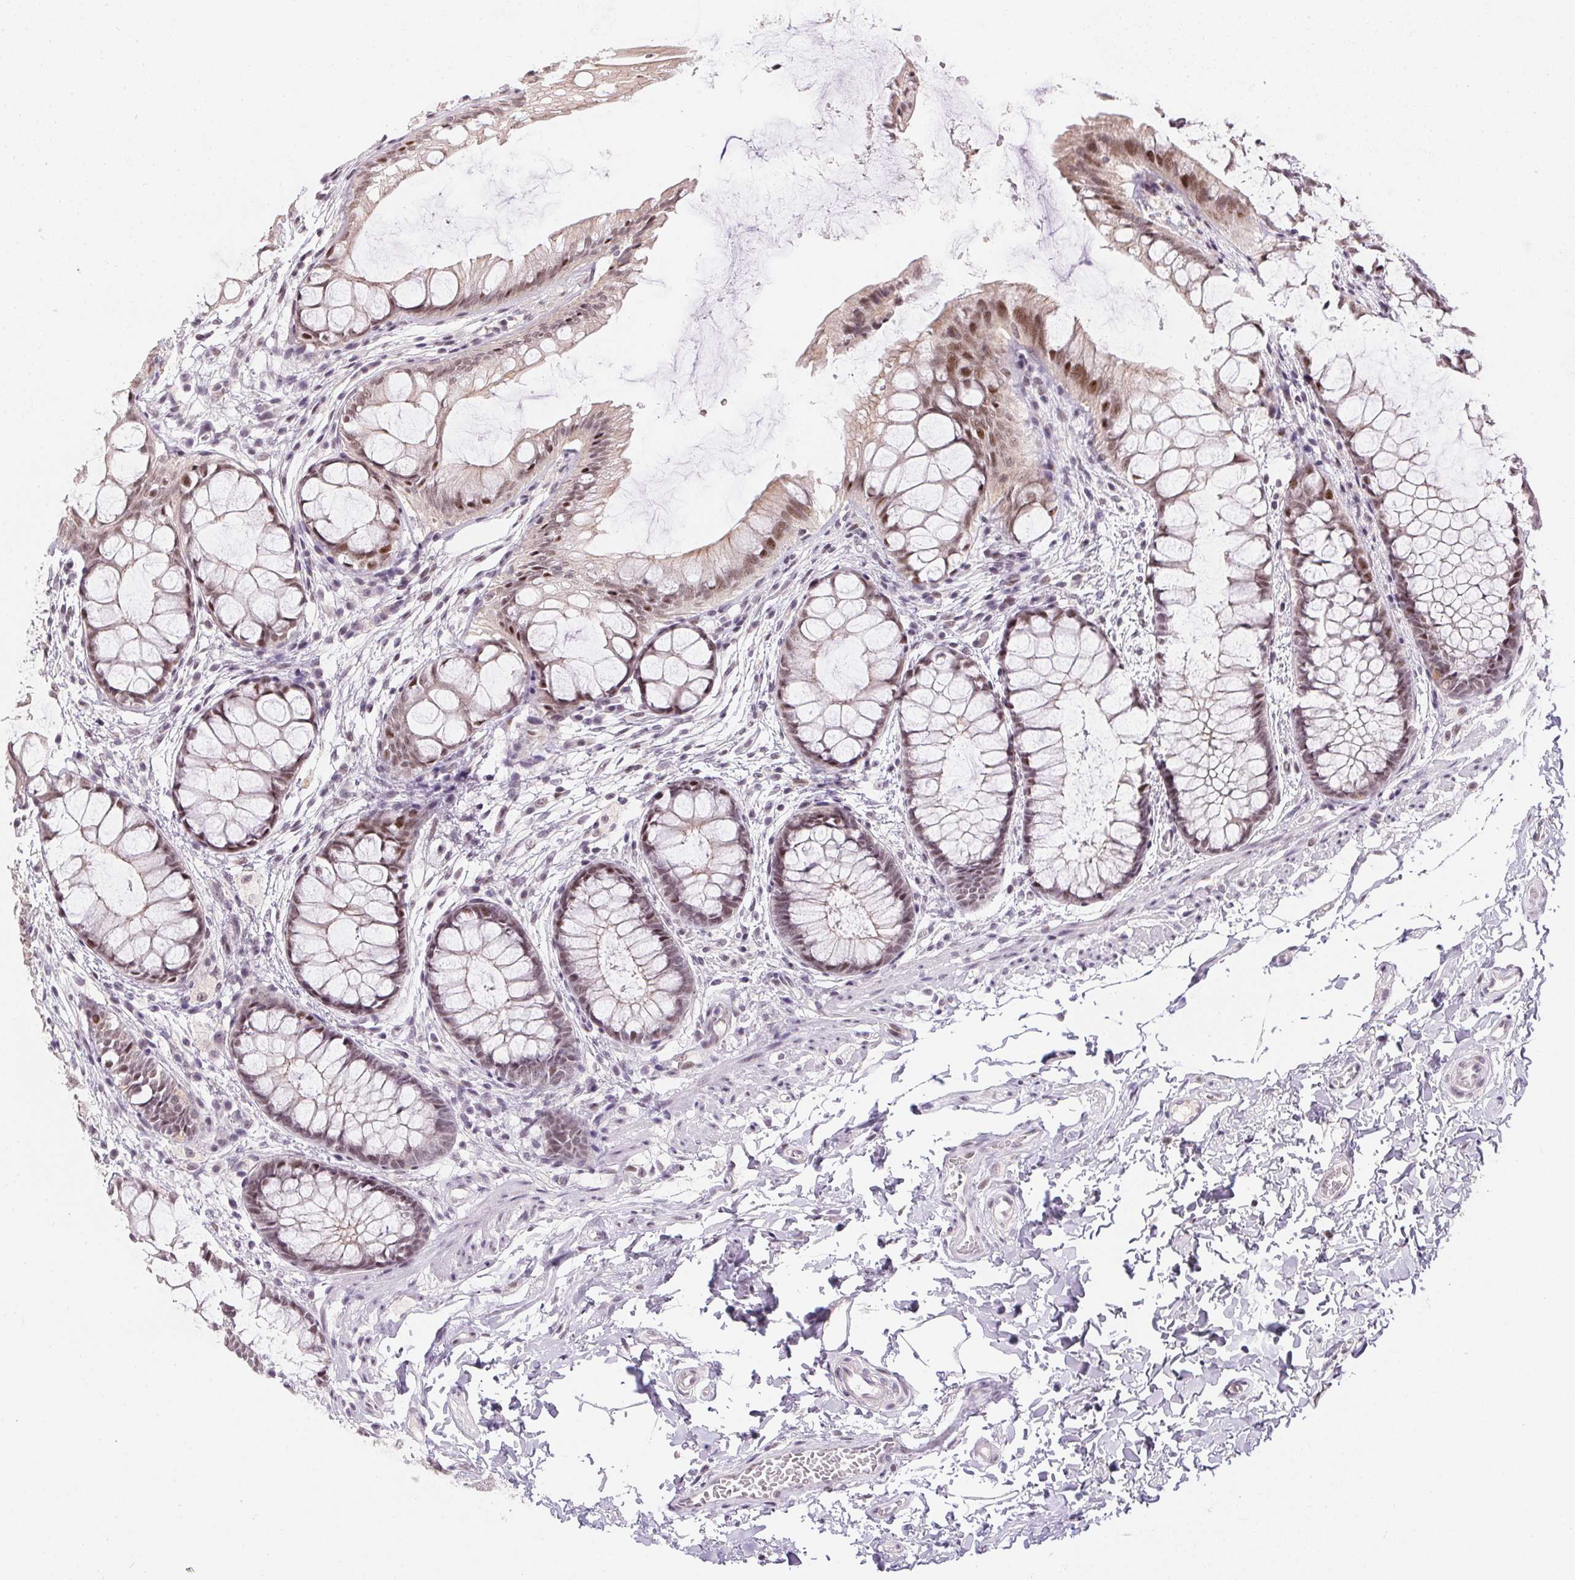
{"staining": {"intensity": "moderate", "quantity": "25%-75%", "location": "nuclear"}, "tissue": "rectum", "cell_type": "Glandular cells", "image_type": "normal", "snomed": [{"axis": "morphology", "description": "Normal tissue, NOS"}, {"axis": "topography", "description": "Rectum"}], "caption": "Moderate nuclear expression for a protein is seen in about 25%-75% of glandular cells of benign rectum using IHC.", "gene": "KDM4D", "patient": {"sex": "female", "age": 62}}